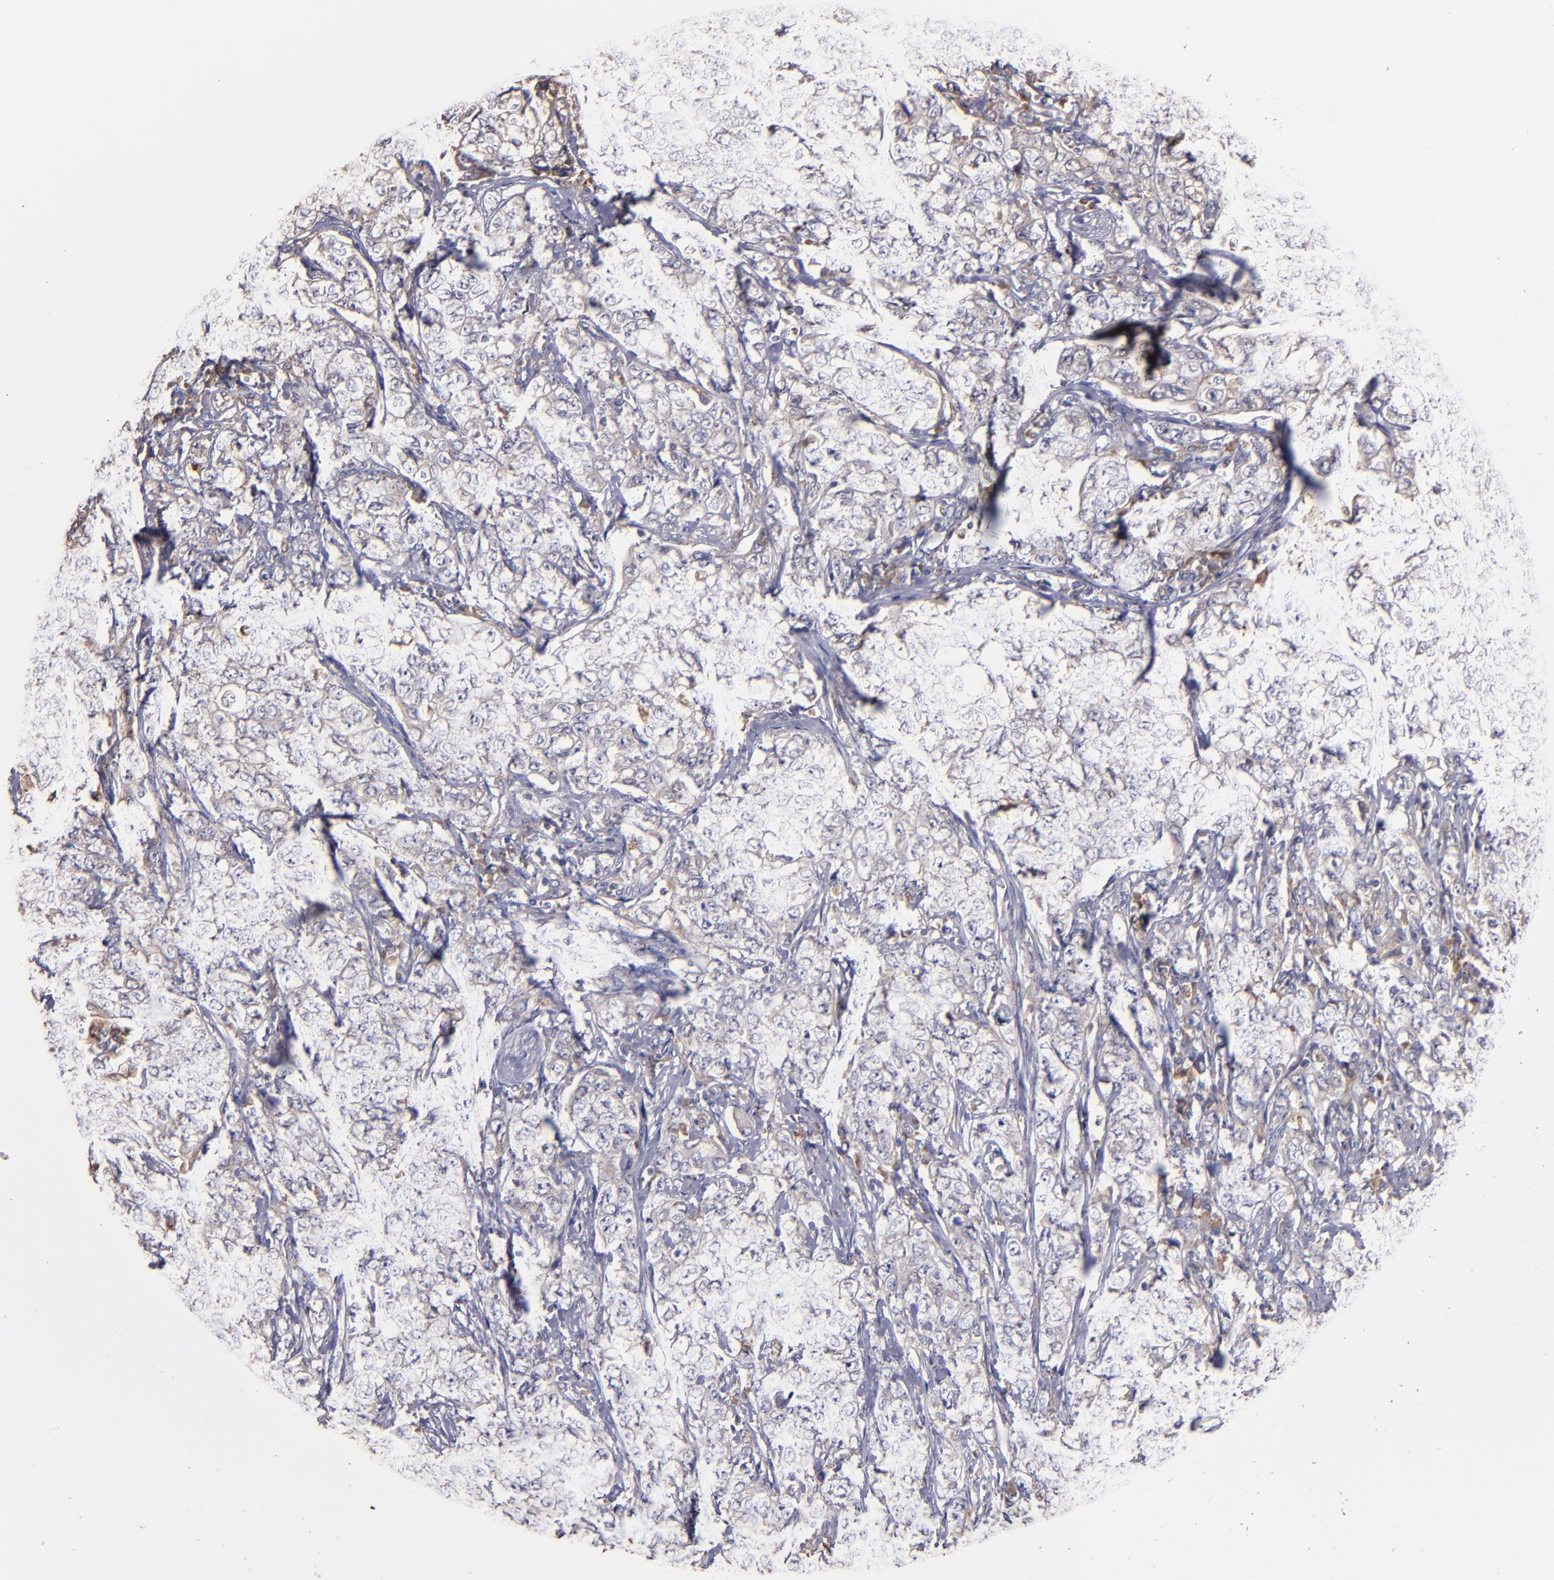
{"staining": {"intensity": "negative", "quantity": "none", "location": "none"}, "tissue": "stomach cancer", "cell_type": "Tumor cells", "image_type": "cancer", "snomed": [{"axis": "morphology", "description": "Adenocarcinoma, NOS"}, {"axis": "topography", "description": "Stomach"}], "caption": "Tumor cells are negative for protein expression in human stomach adenocarcinoma.", "gene": "IFIH1", "patient": {"sex": "male", "age": 48}}